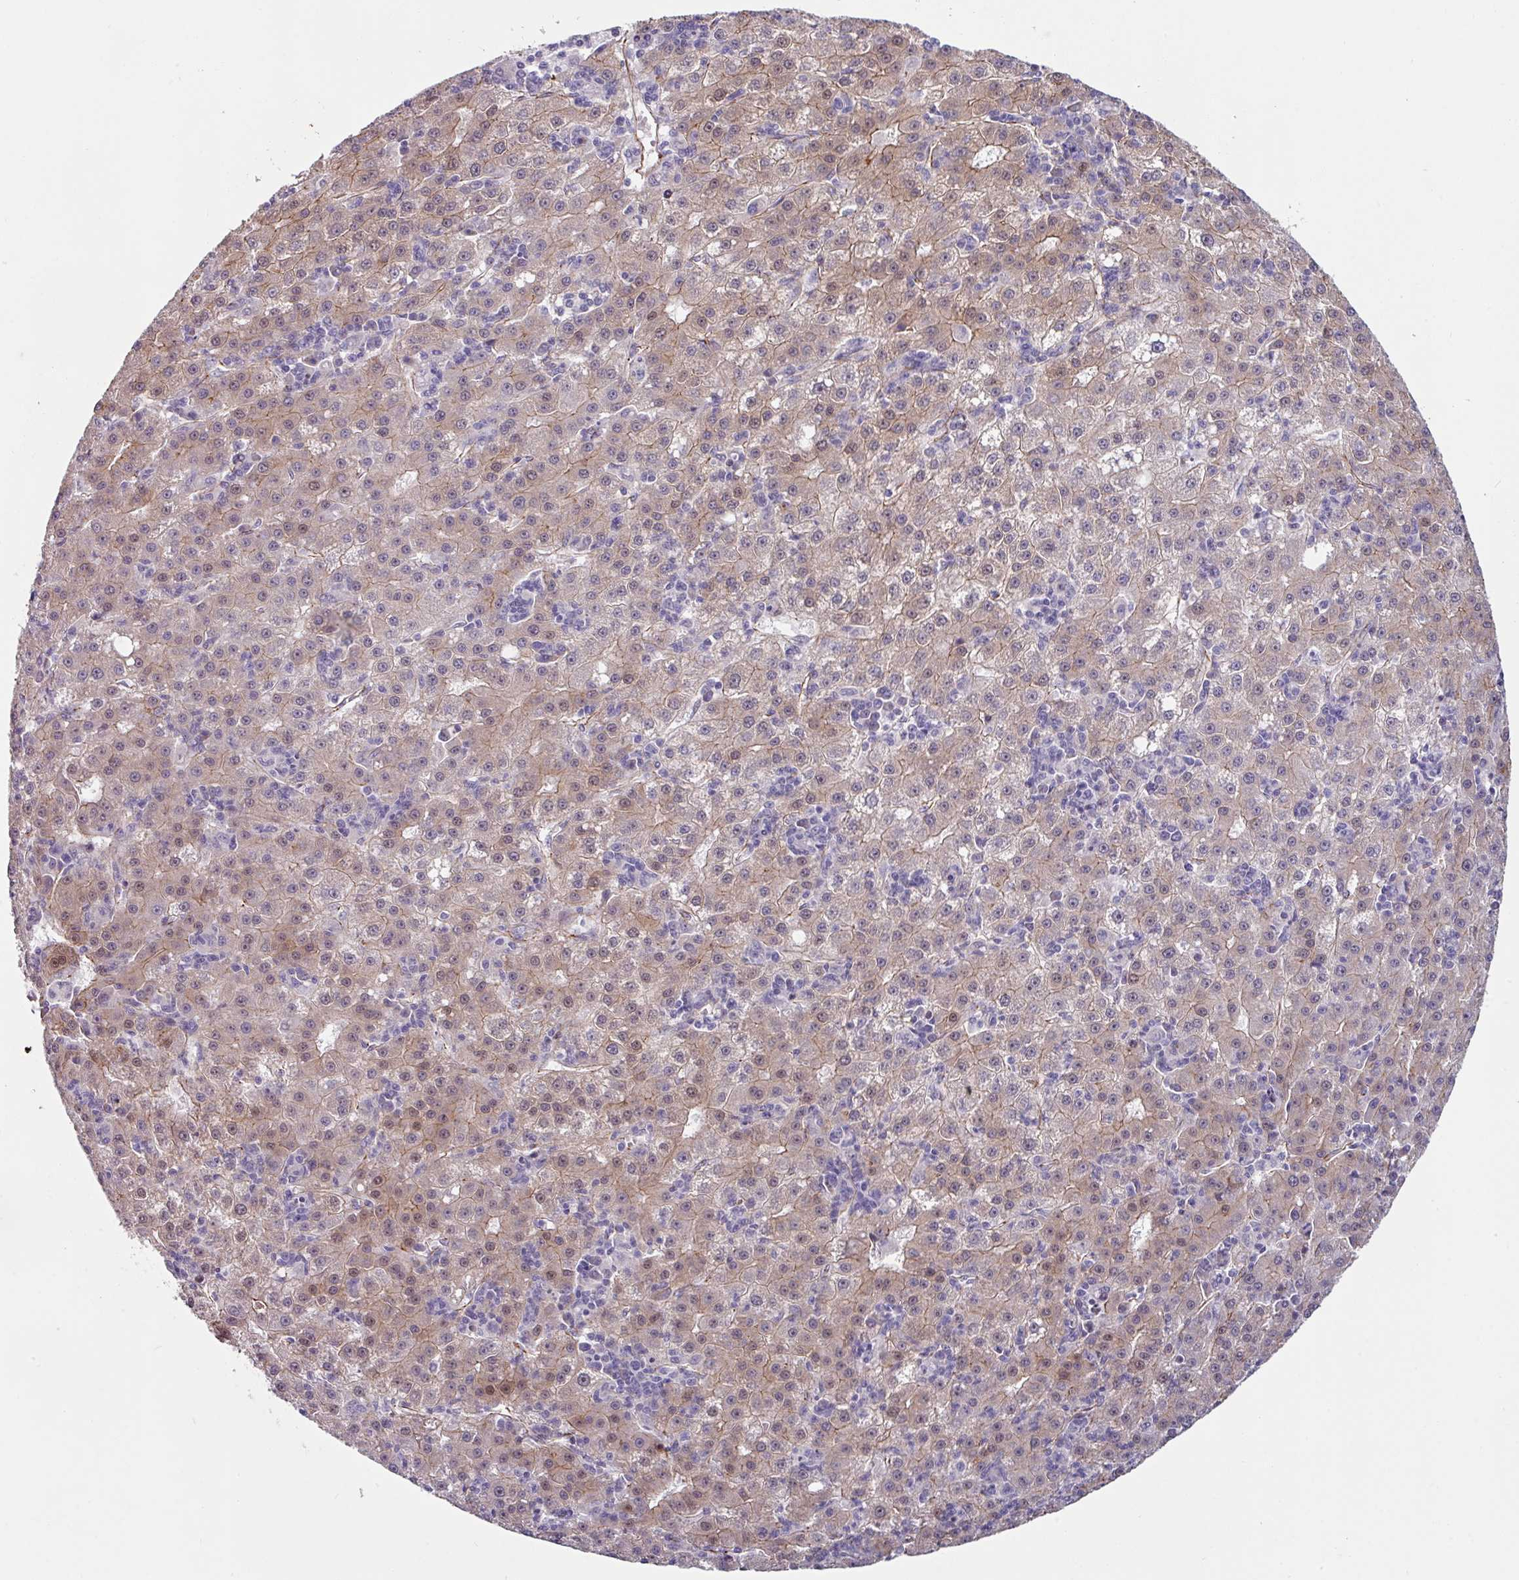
{"staining": {"intensity": "moderate", "quantity": "25%-75%", "location": "cytoplasmic/membranous,nuclear"}, "tissue": "liver cancer", "cell_type": "Tumor cells", "image_type": "cancer", "snomed": [{"axis": "morphology", "description": "Carcinoma, Hepatocellular, NOS"}, {"axis": "topography", "description": "Liver"}], "caption": "Tumor cells demonstrate moderate cytoplasmic/membranous and nuclear expression in approximately 25%-75% of cells in liver hepatocellular carcinoma. Nuclei are stained in blue.", "gene": "JUP", "patient": {"sex": "male", "age": 76}}